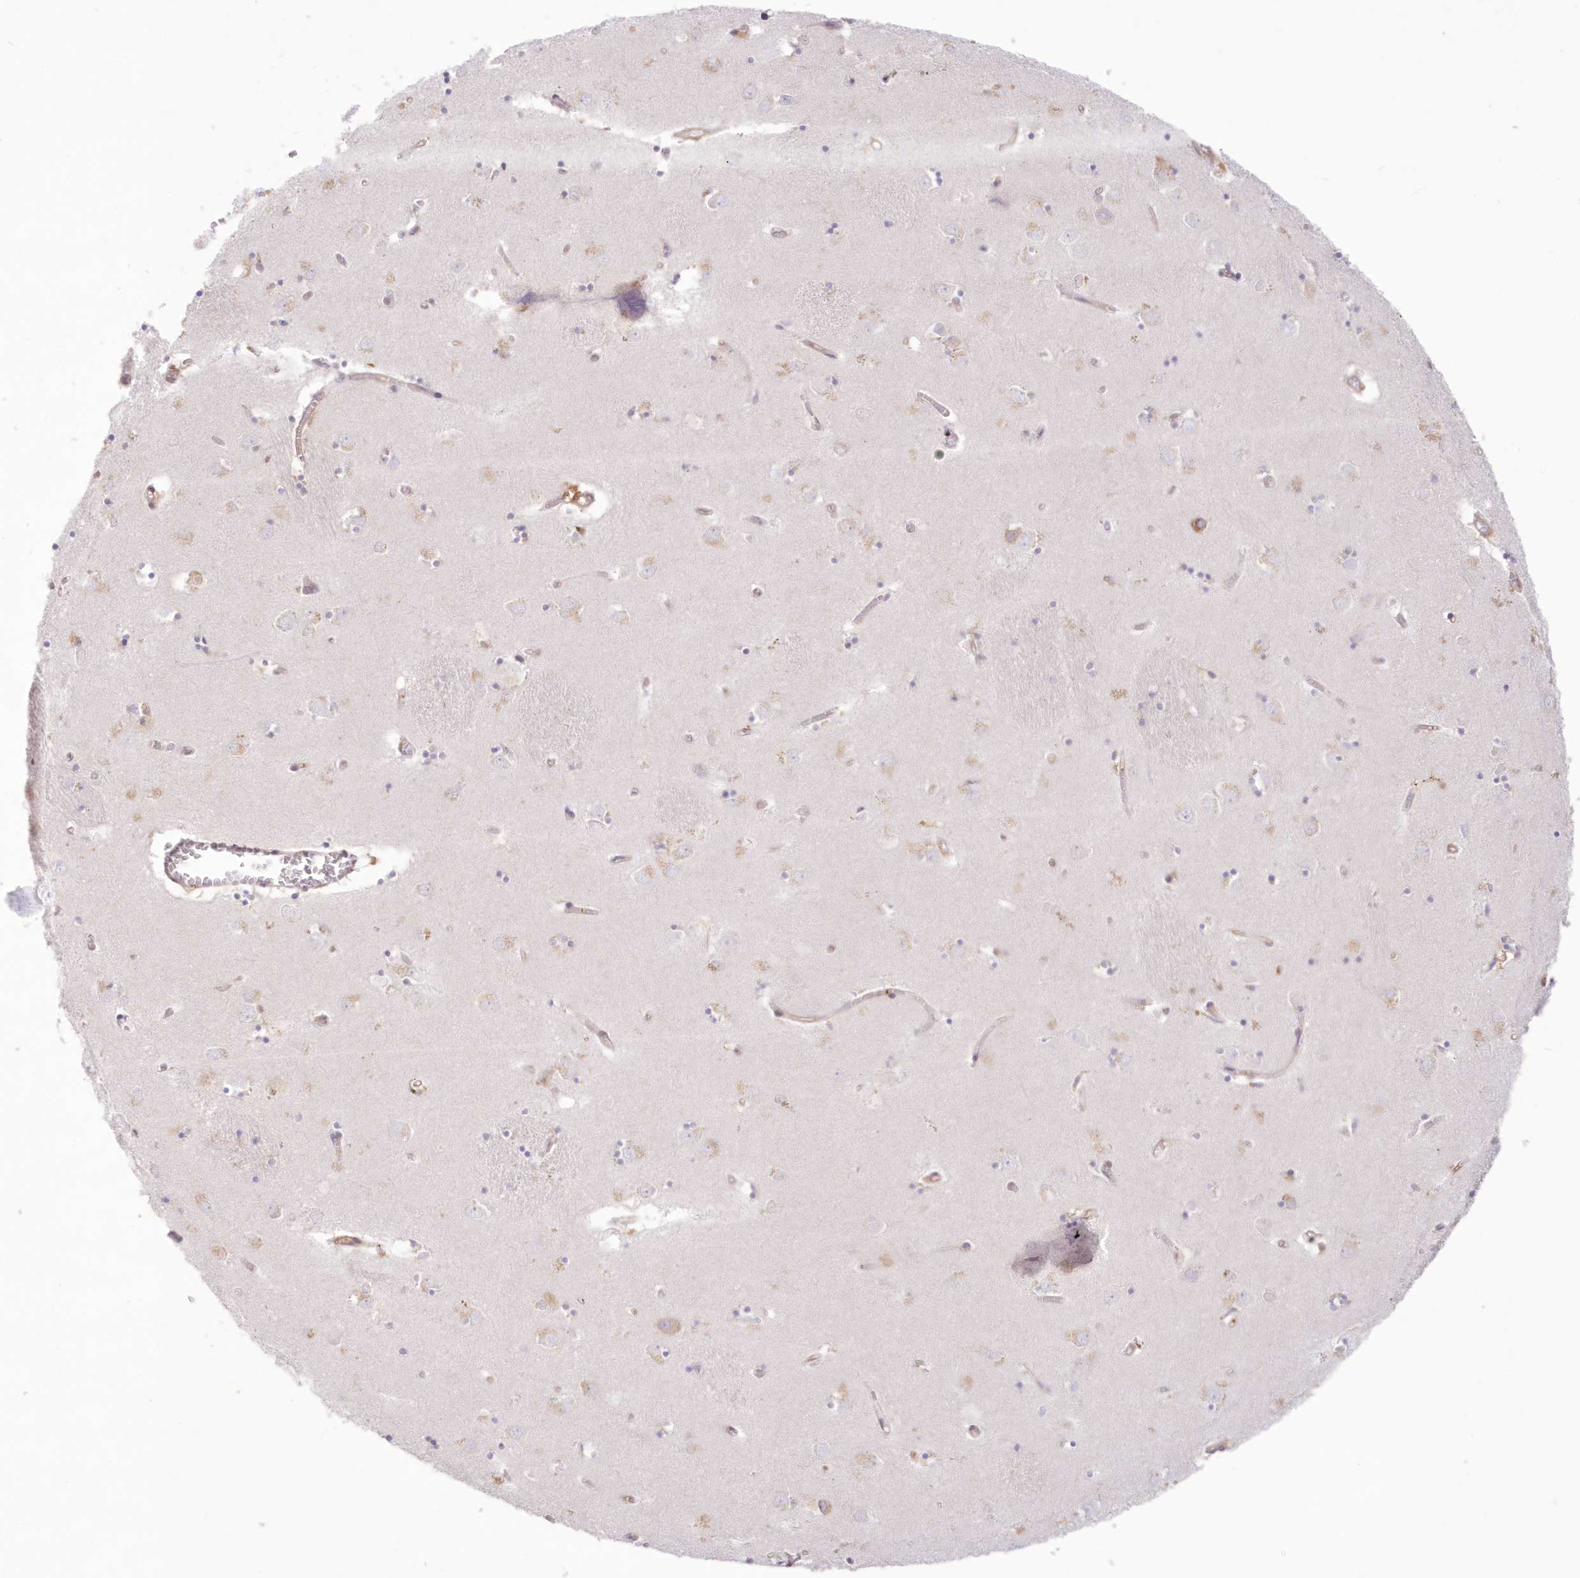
{"staining": {"intensity": "negative", "quantity": "none", "location": "none"}, "tissue": "caudate", "cell_type": "Glial cells", "image_type": "normal", "snomed": [{"axis": "morphology", "description": "Normal tissue, NOS"}, {"axis": "topography", "description": "Lateral ventricle wall"}], "caption": "DAB immunohistochemical staining of benign human caudate displays no significant positivity in glial cells. (Stains: DAB immunohistochemistry (IHC) with hematoxylin counter stain, Microscopy: brightfield microscopy at high magnification).", "gene": "RNPEP", "patient": {"sex": "male", "age": 70}}